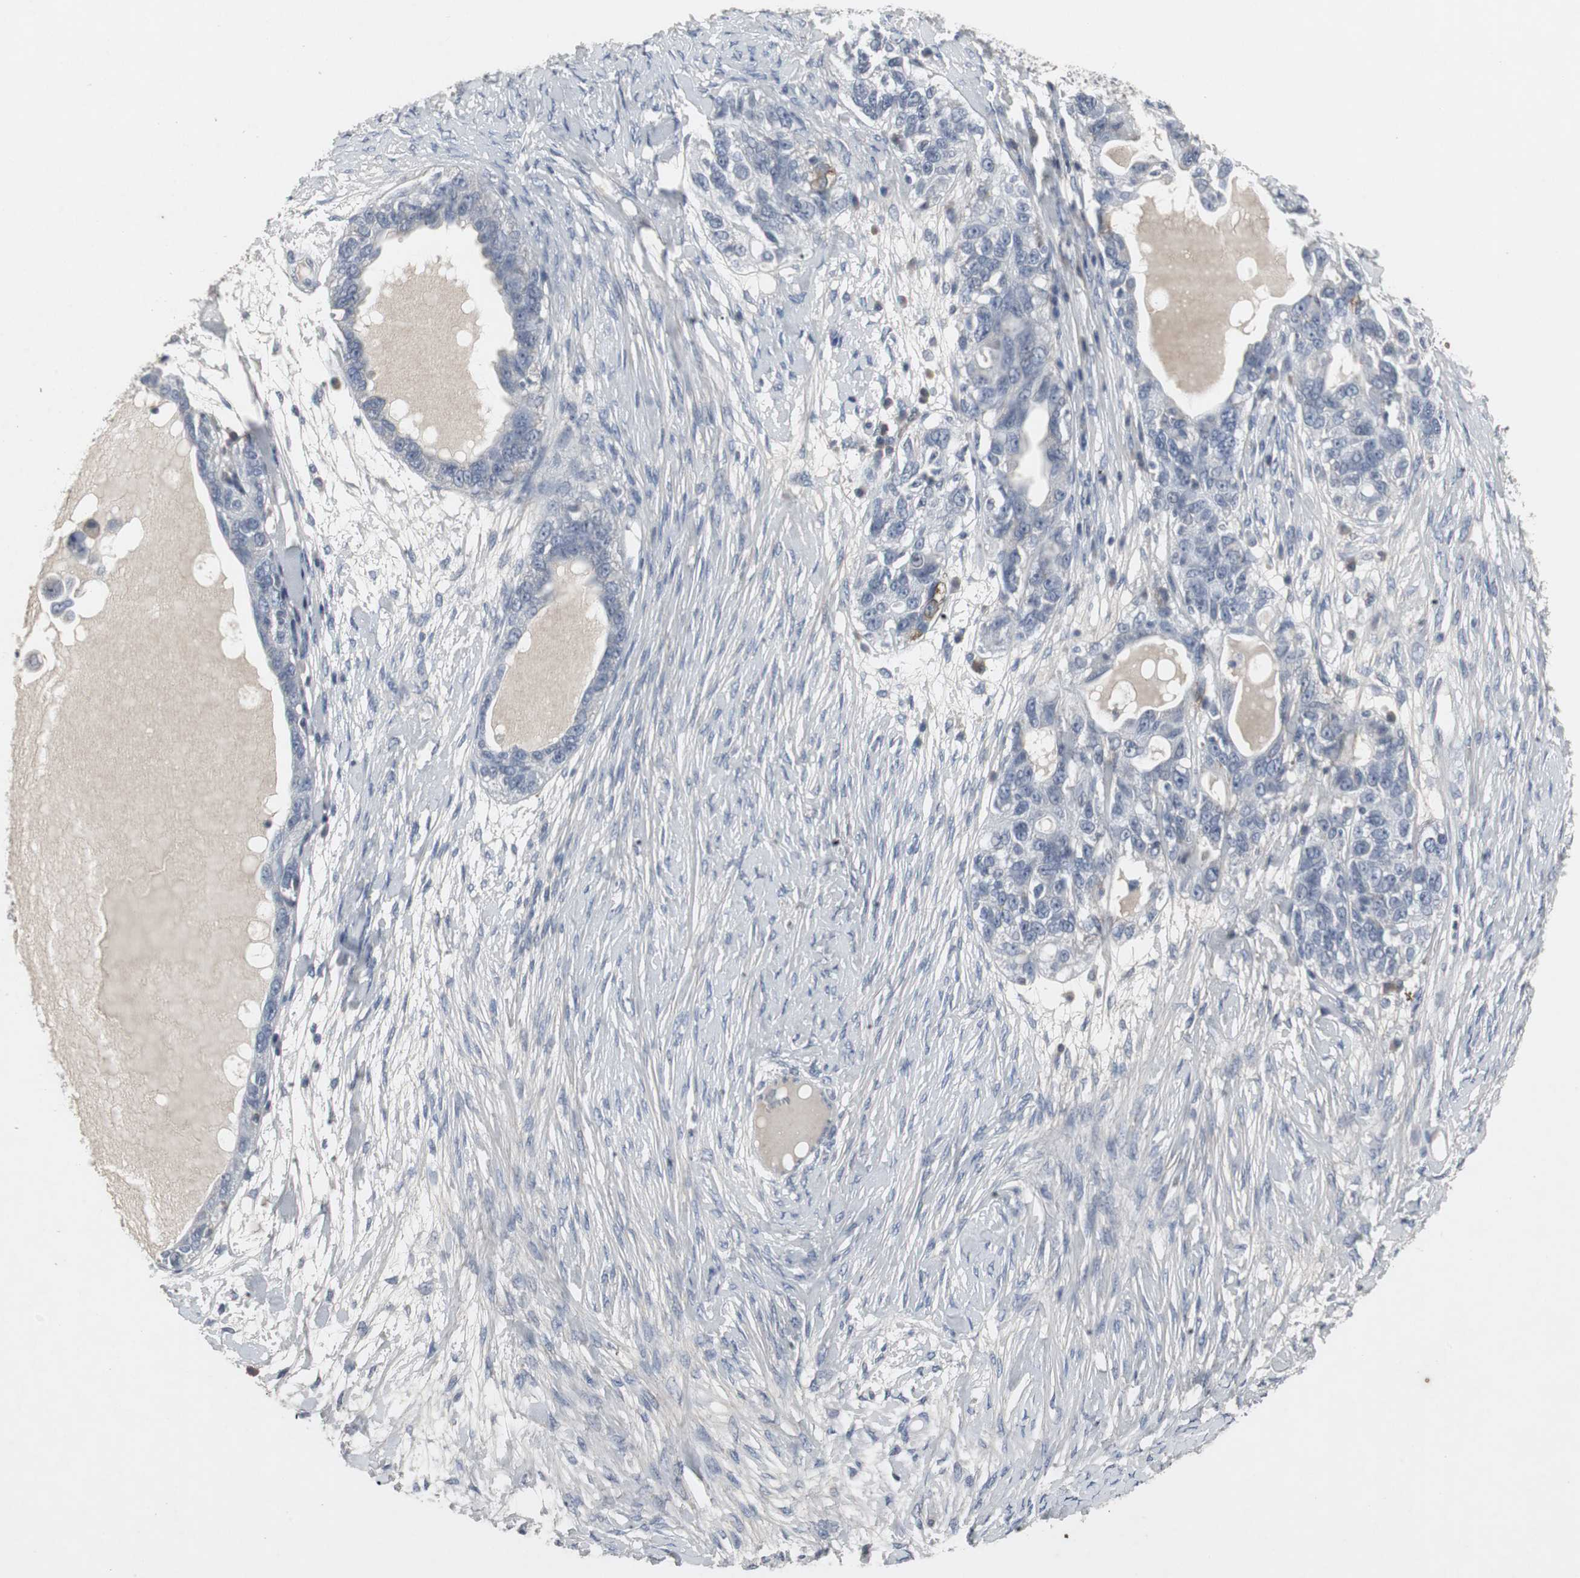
{"staining": {"intensity": "negative", "quantity": "none", "location": "none"}, "tissue": "ovarian cancer", "cell_type": "Tumor cells", "image_type": "cancer", "snomed": [{"axis": "morphology", "description": "Cystadenocarcinoma, serous, NOS"}, {"axis": "topography", "description": "Ovary"}], "caption": "A photomicrograph of human ovarian cancer is negative for staining in tumor cells.", "gene": "ACAA1", "patient": {"sex": "female", "age": 82}}